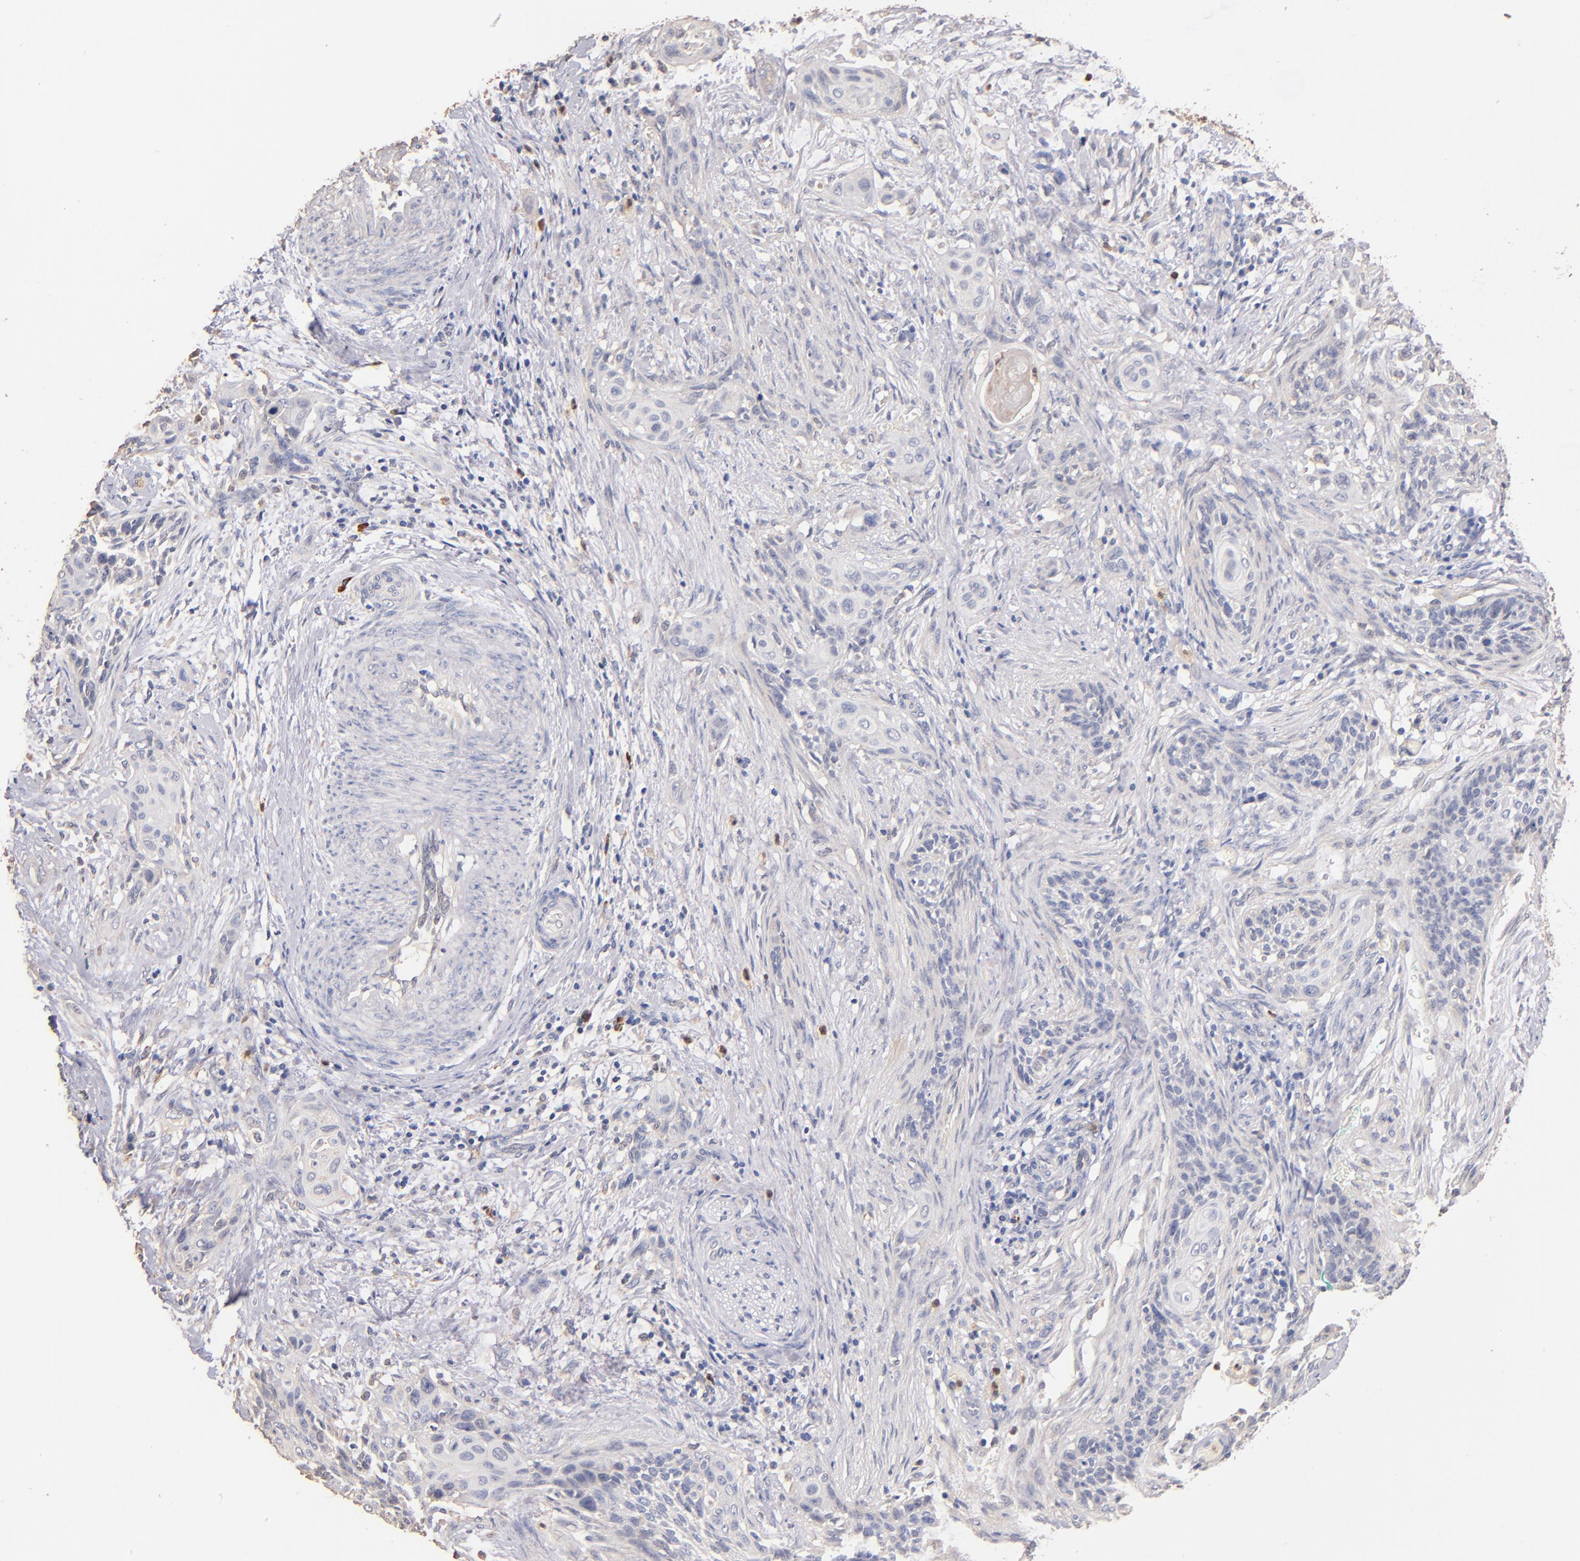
{"staining": {"intensity": "negative", "quantity": "none", "location": "none"}, "tissue": "cervical cancer", "cell_type": "Tumor cells", "image_type": "cancer", "snomed": [{"axis": "morphology", "description": "Squamous cell carcinoma, NOS"}, {"axis": "topography", "description": "Cervix"}], "caption": "Immunohistochemistry (IHC) micrograph of cervical cancer (squamous cell carcinoma) stained for a protein (brown), which displays no positivity in tumor cells.", "gene": "RO60", "patient": {"sex": "female", "age": 33}}